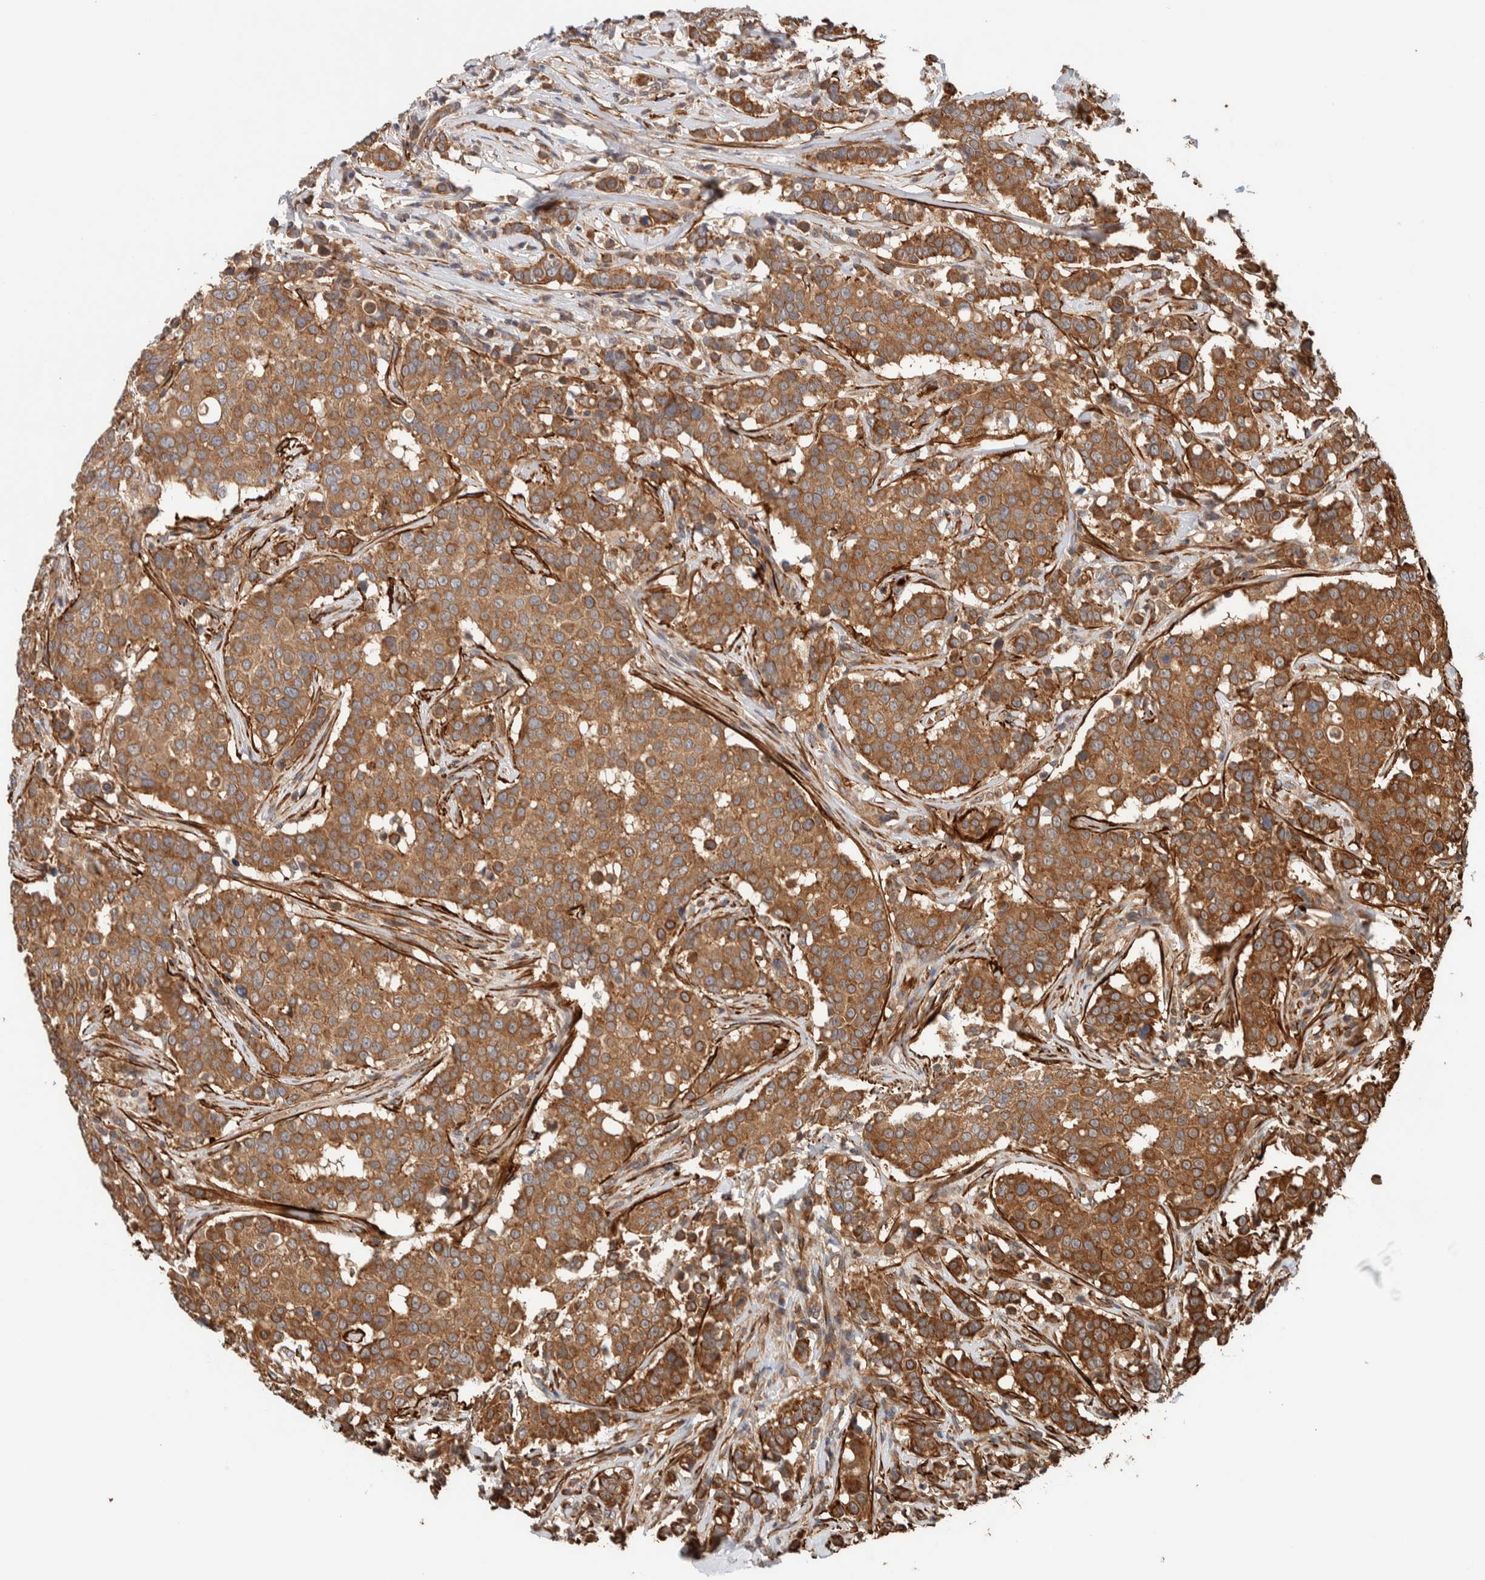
{"staining": {"intensity": "moderate", "quantity": ">75%", "location": "cytoplasmic/membranous"}, "tissue": "breast cancer", "cell_type": "Tumor cells", "image_type": "cancer", "snomed": [{"axis": "morphology", "description": "Duct carcinoma"}, {"axis": "topography", "description": "Breast"}], "caption": "IHC (DAB (3,3'-diaminobenzidine)) staining of human breast cancer (invasive ductal carcinoma) reveals moderate cytoplasmic/membranous protein staining in about >75% of tumor cells.", "gene": "SYNRG", "patient": {"sex": "female", "age": 27}}